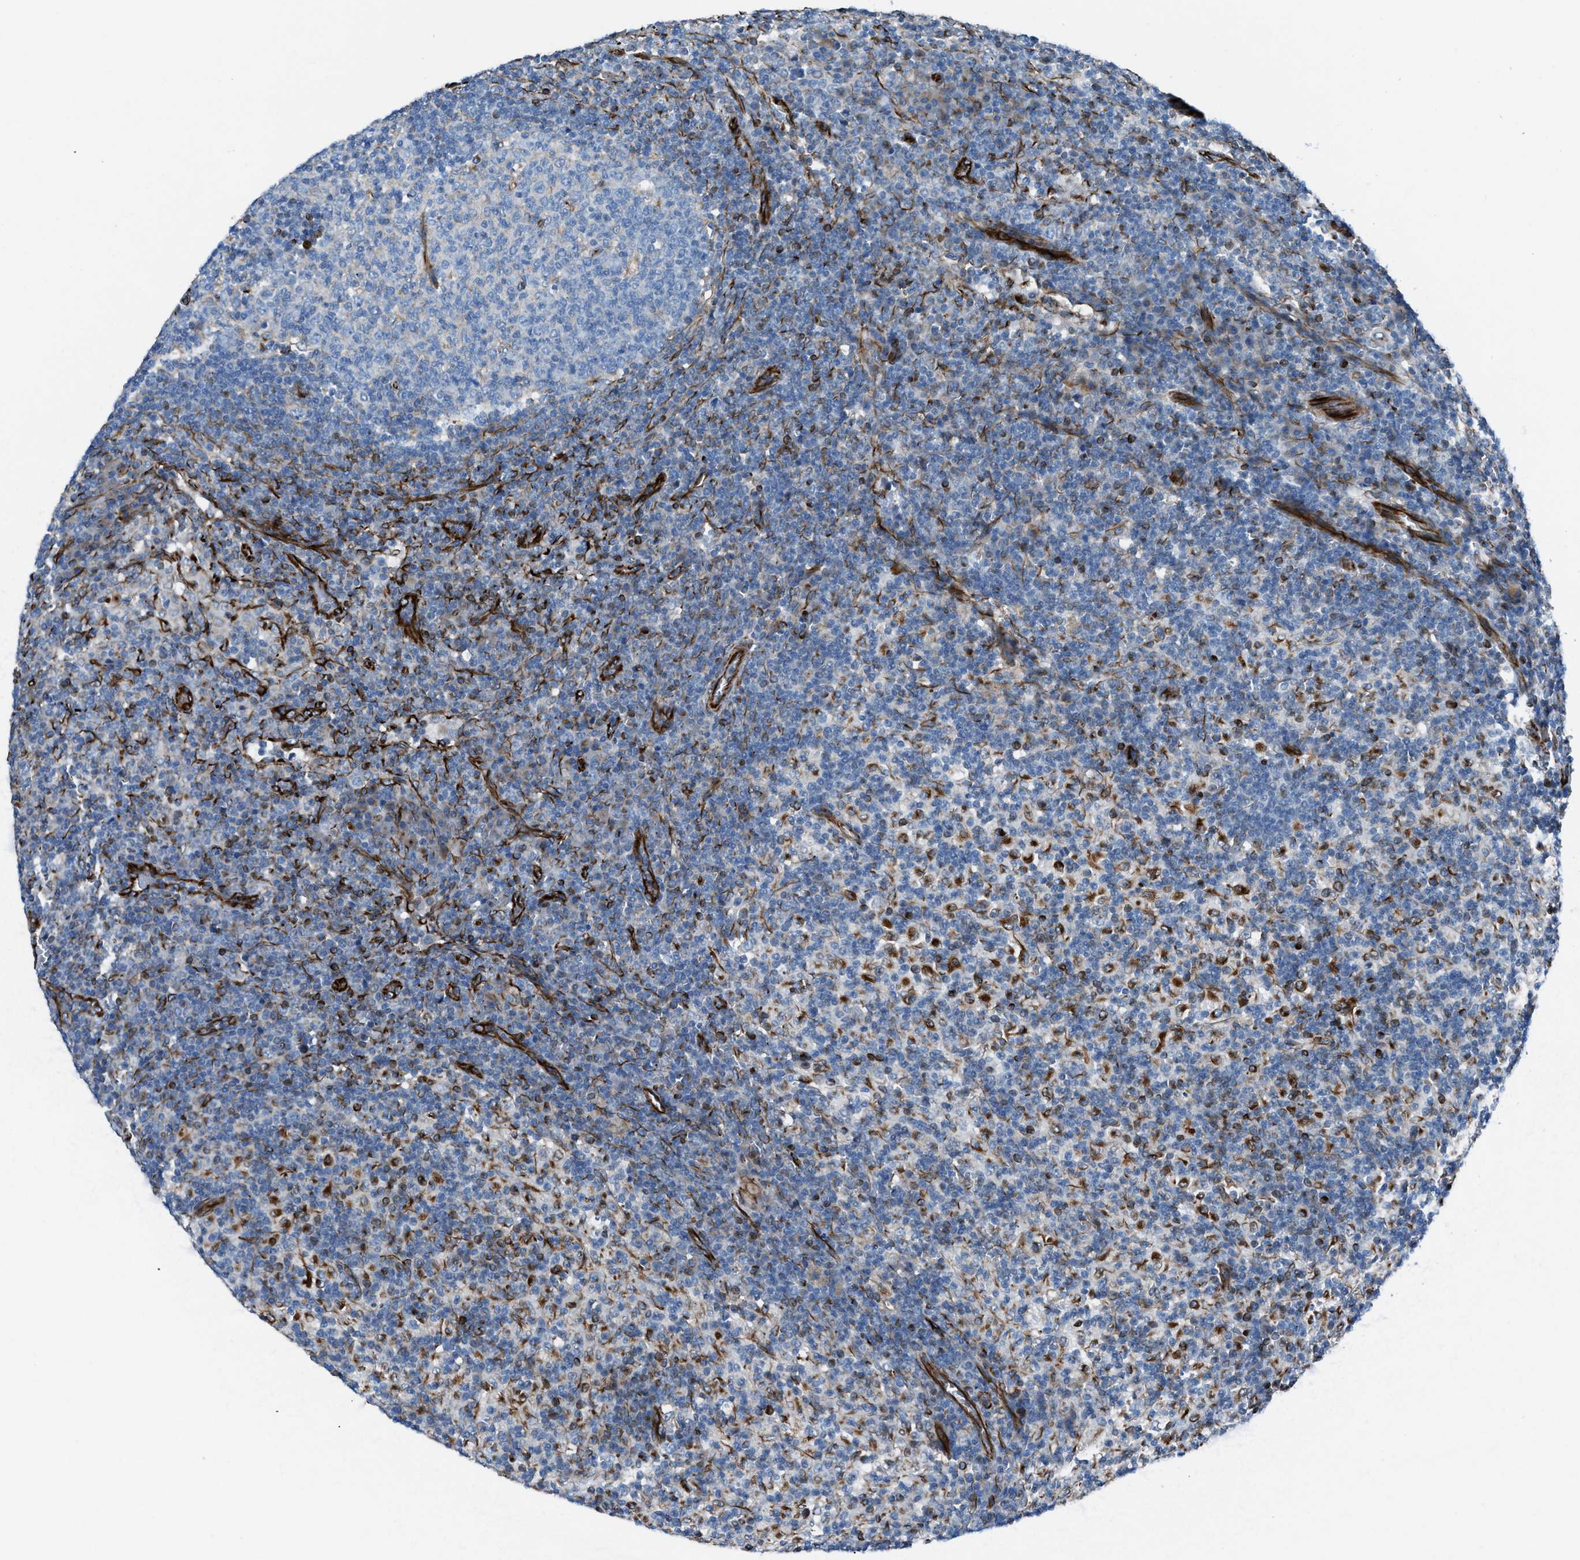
{"staining": {"intensity": "negative", "quantity": "none", "location": "none"}, "tissue": "lymph node", "cell_type": "Germinal center cells", "image_type": "normal", "snomed": [{"axis": "morphology", "description": "Normal tissue, NOS"}, {"axis": "morphology", "description": "Inflammation, NOS"}, {"axis": "topography", "description": "Lymph node"}], "caption": "A histopathology image of lymph node stained for a protein displays no brown staining in germinal center cells. (DAB (3,3'-diaminobenzidine) IHC with hematoxylin counter stain).", "gene": "CABP7", "patient": {"sex": "male", "age": 55}}